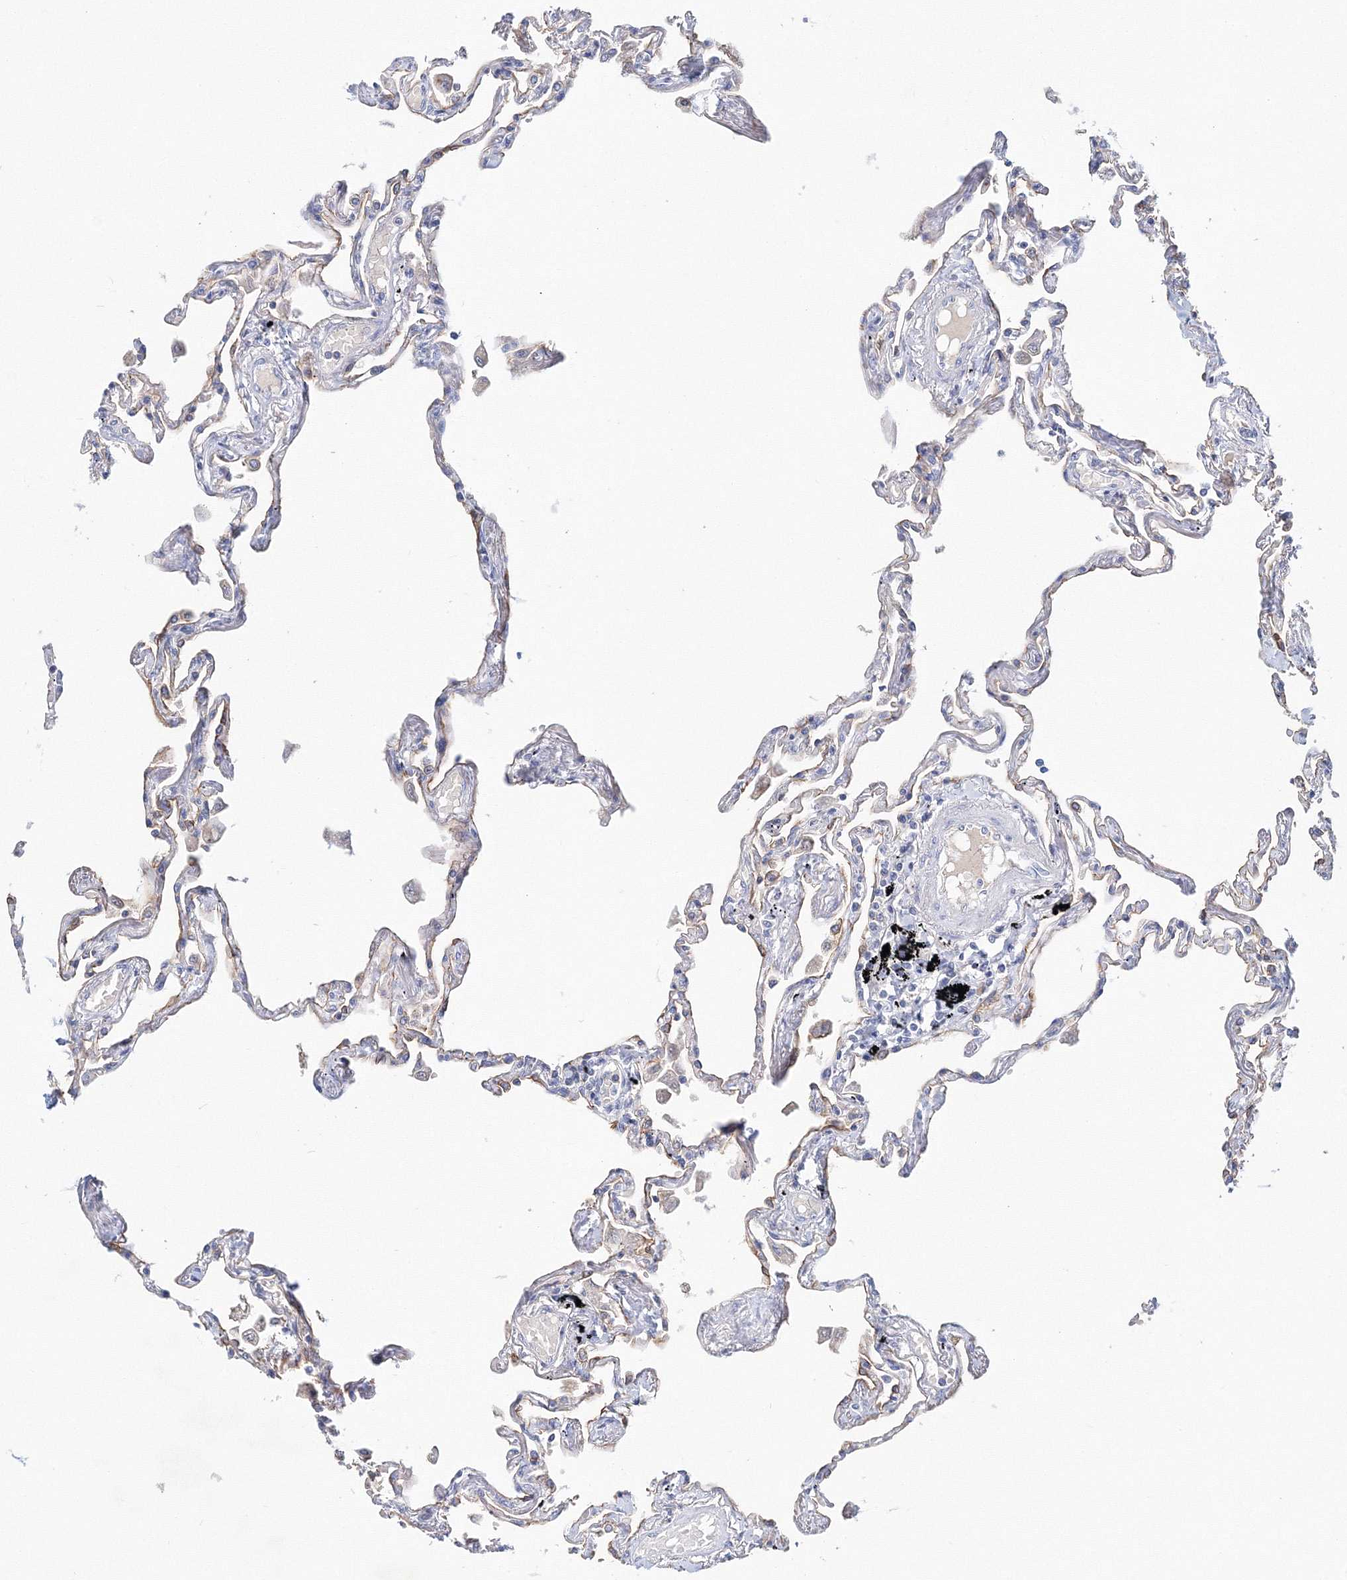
{"staining": {"intensity": "negative", "quantity": "none", "location": "none"}, "tissue": "lung", "cell_type": "Alveolar cells", "image_type": "normal", "snomed": [{"axis": "morphology", "description": "Normal tissue, NOS"}, {"axis": "topography", "description": "Lung"}], "caption": "This is an immunohistochemistry (IHC) image of benign lung. There is no staining in alveolar cells.", "gene": "LRRIQ4", "patient": {"sex": "female", "age": 67}}